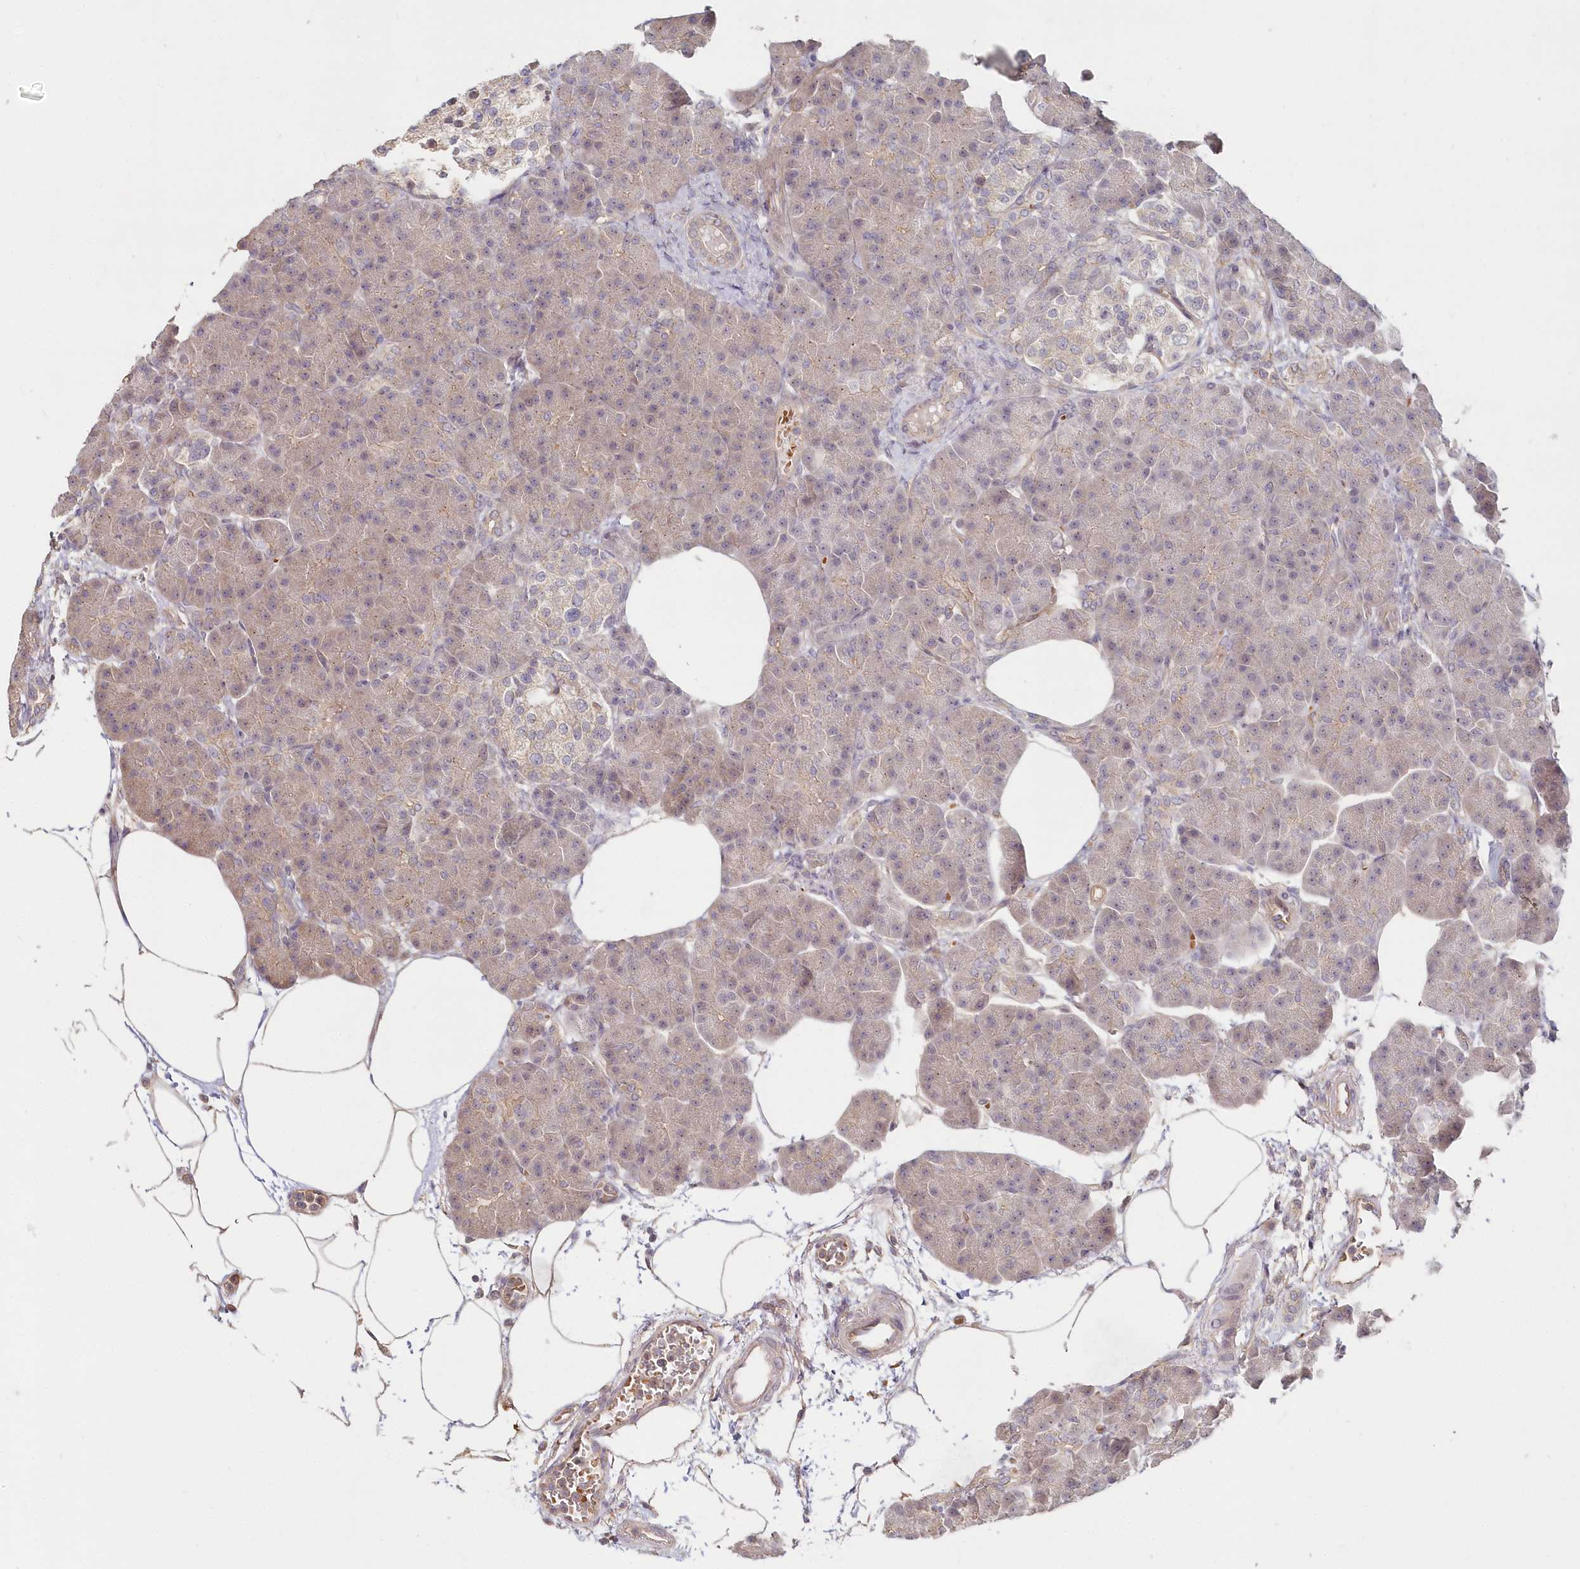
{"staining": {"intensity": "weak", "quantity": ">75%", "location": "cytoplasmic/membranous"}, "tissue": "pancreas", "cell_type": "Exocrine glandular cells", "image_type": "normal", "snomed": [{"axis": "morphology", "description": "Normal tissue, NOS"}, {"axis": "topography", "description": "Pancreas"}], "caption": "Protein analysis of normal pancreas displays weak cytoplasmic/membranous expression in about >75% of exocrine glandular cells.", "gene": "HYCC2", "patient": {"sex": "female", "age": 70}}